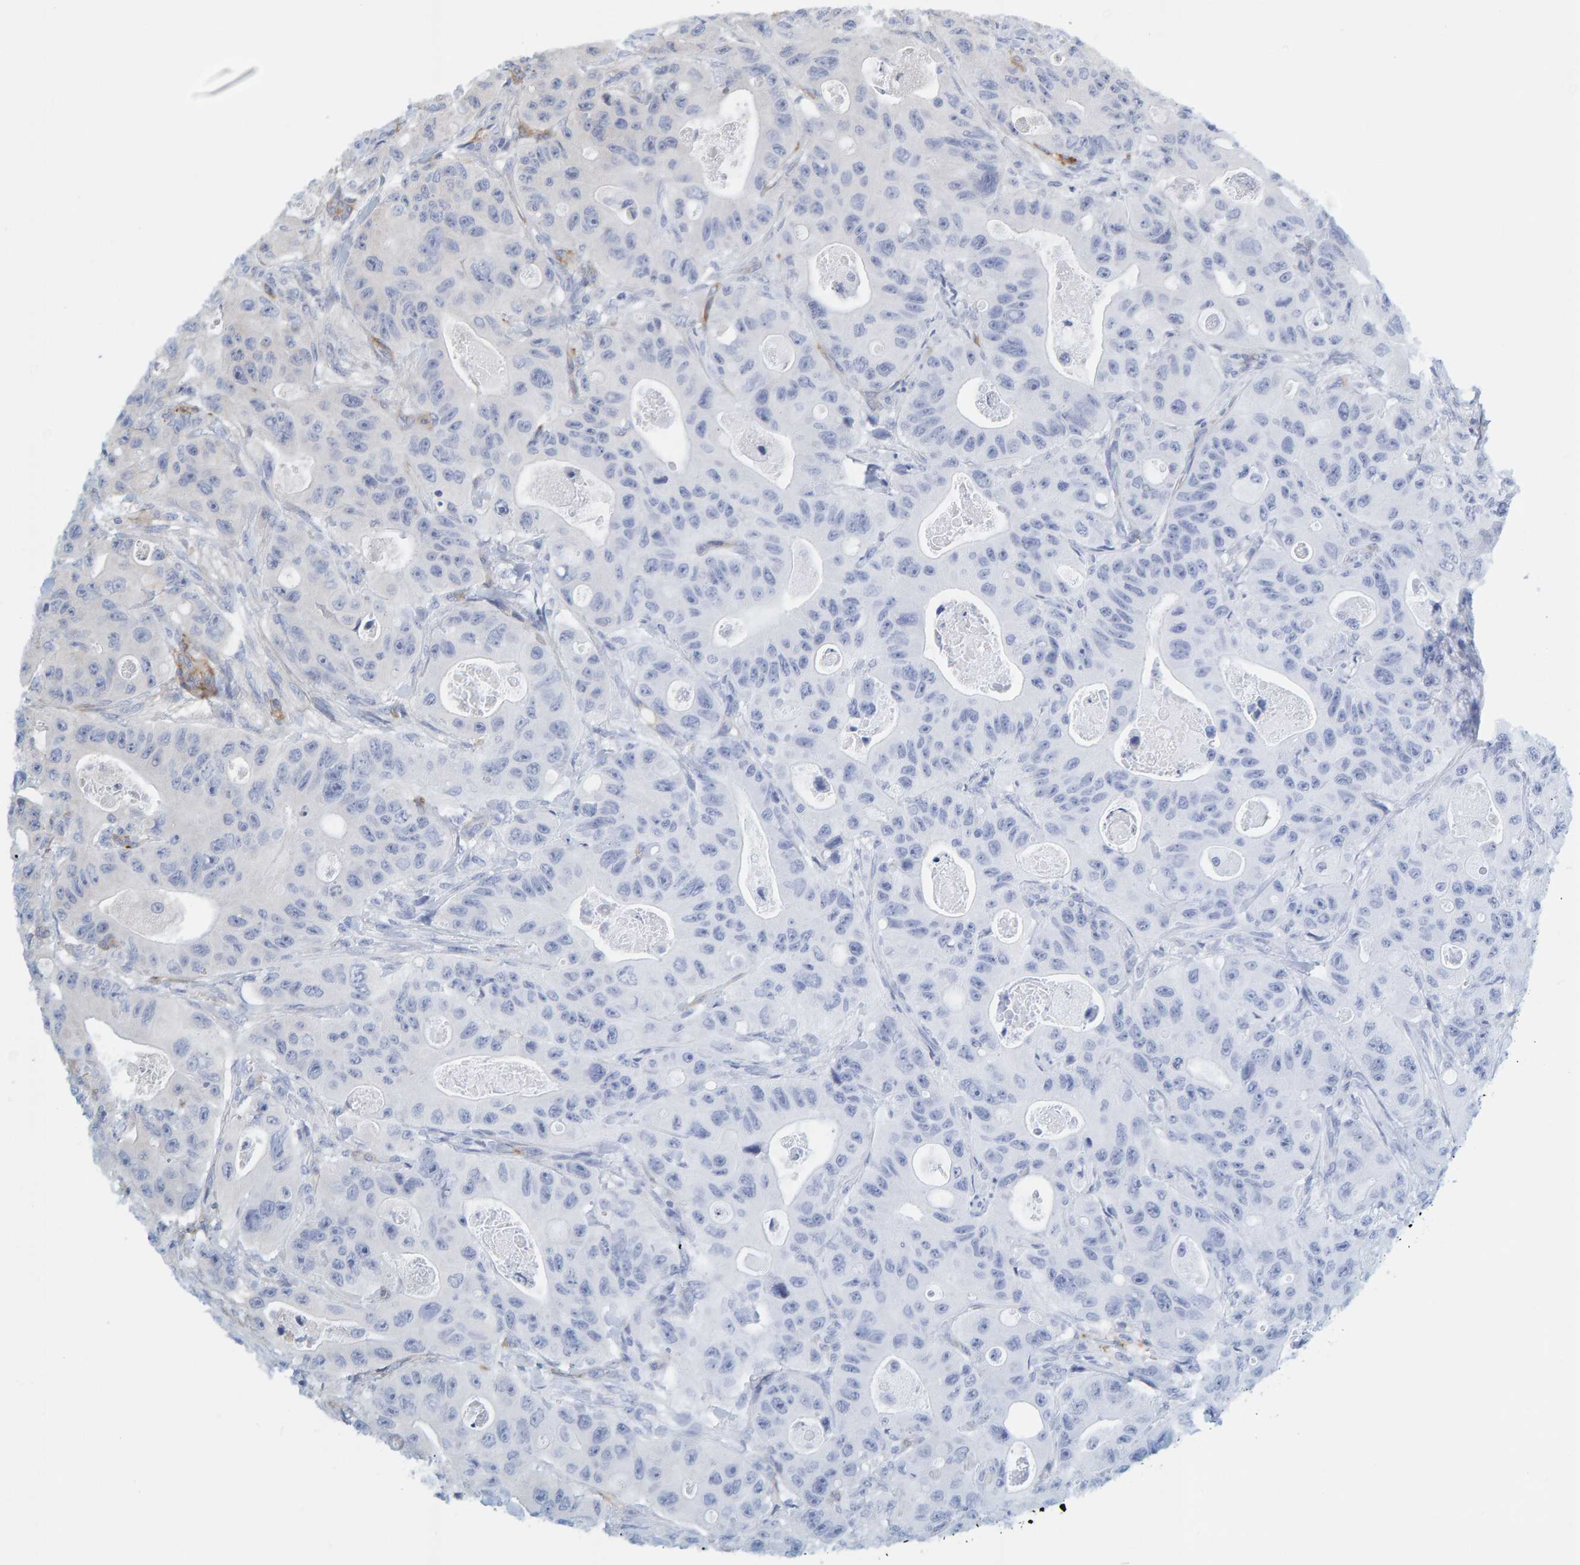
{"staining": {"intensity": "negative", "quantity": "none", "location": "none"}, "tissue": "colorectal cancer", "cell_type": "Tumor cells", "image_type": "cancer", "snomed": [{"axis": "morphology", "description": "Adenocarcinoma, NOS"}, {"axis": "topography", "description": "Colon"}], "caption": "Immunohistochemistry of human colorectal cancer (adenocarcinoma) shows no staining in tumor cells. The staining is performed using DAB brown chromogen with nuclei counter-stained in using hematoxylin.", "gene": "MAP1B", "patient": {"sex": "female", "age": 46}}